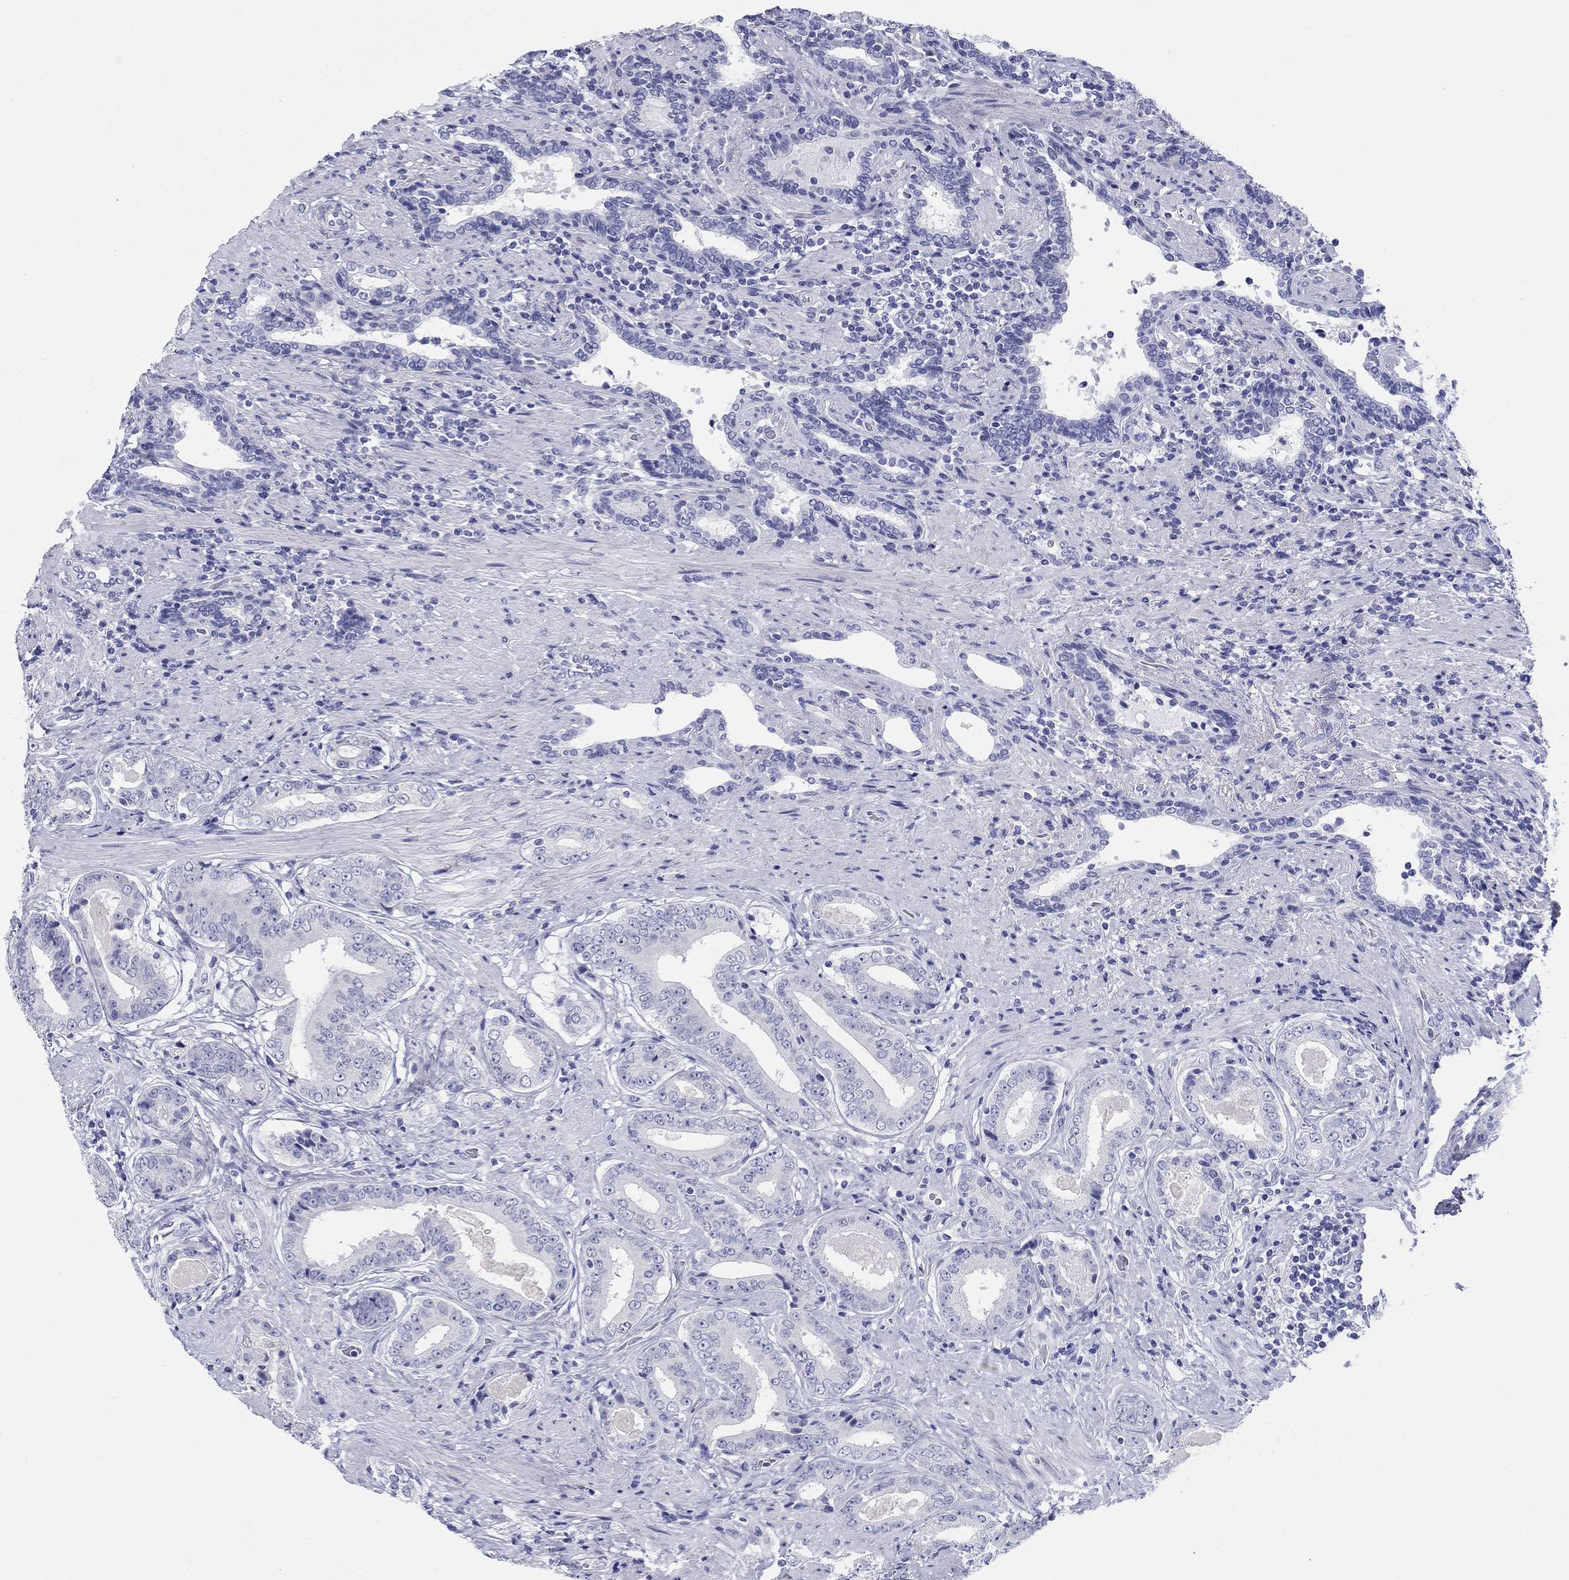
{"staining": {"intensity": "negative", "quantity": "none", "location": "none"}, "tissue": "prostate cancer", "cell_type": "Tumor cells", "image_type": "cancer", "snomed": [{"axis": "morphology", "description": "Adenocarcinoma, Low grade"}, {"axis": "topography", "description": "Prostate and seminal vesicle, NOS"}], "caption": "Tumor cells show no significant expression in prostate low-grade adenocarcinoma.", "gene": "LAMP5", "patient": {"sex": "male", "age": 61}}